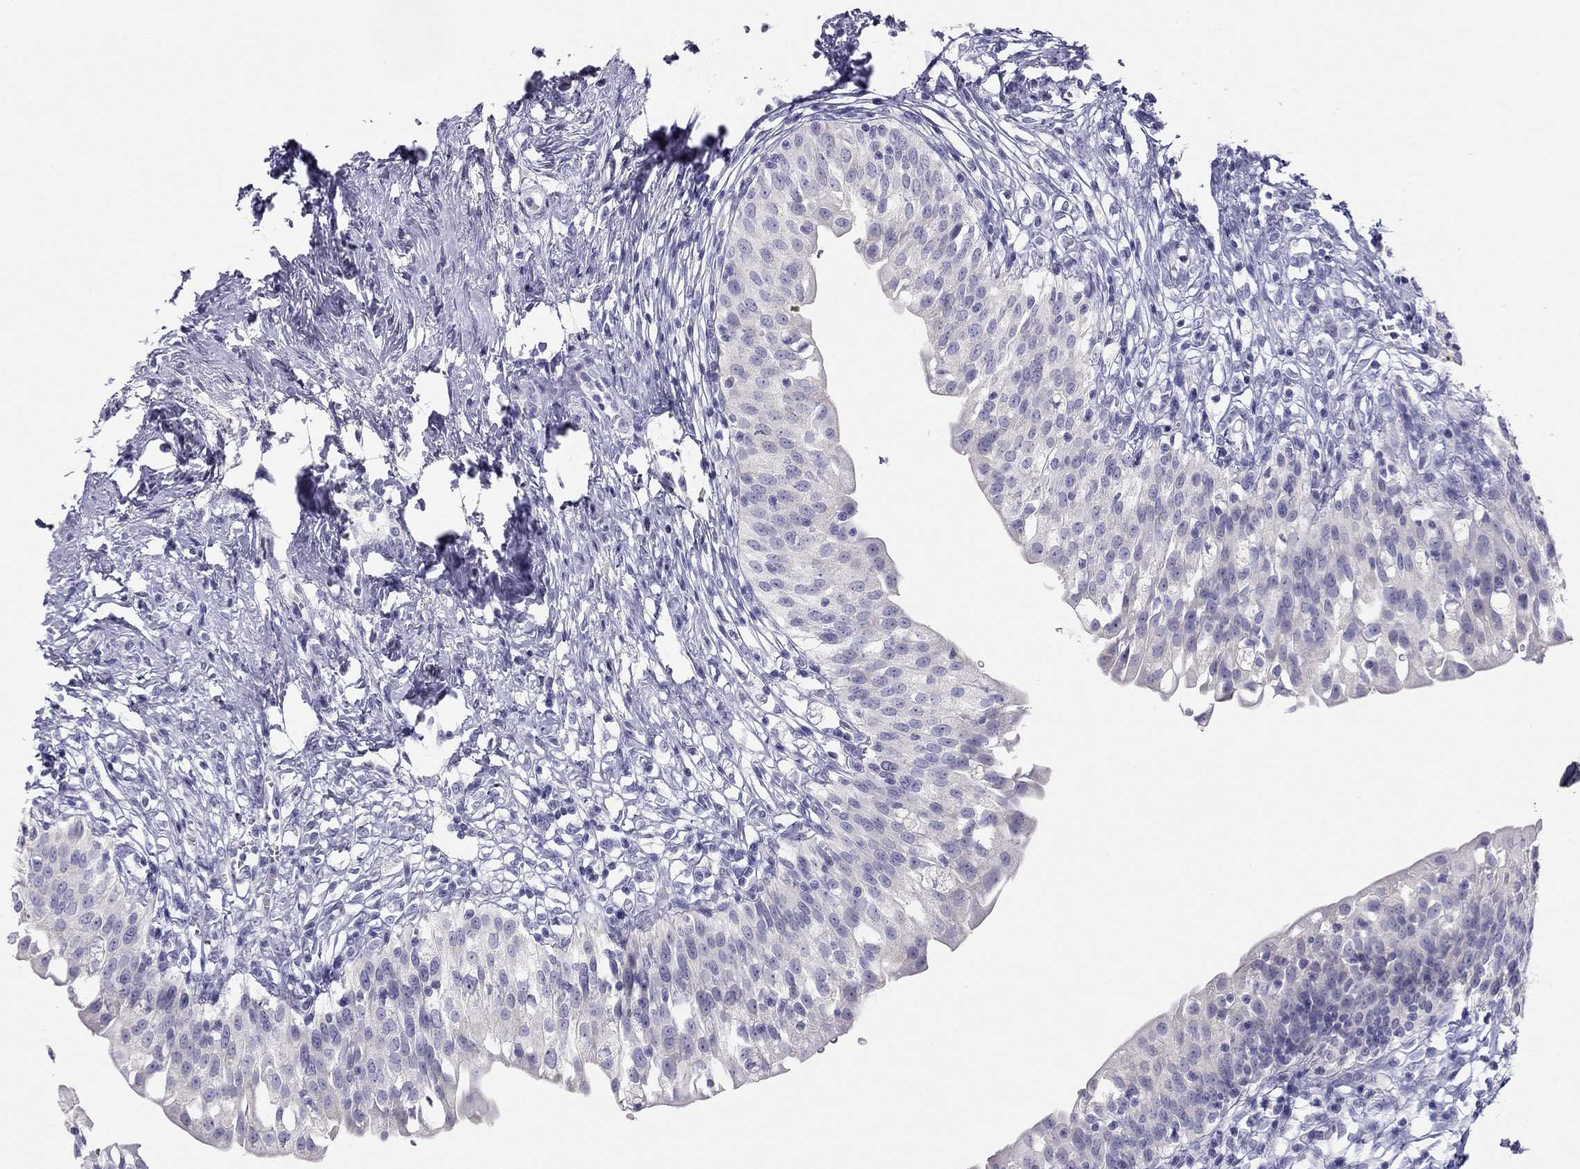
{"staining": {"intensity": "negative", "quantity": "none", "location": "none"}, "tissue": "urinary bladder", "cell_type": "Urothelial cells", "image_type": "normal", "snomed": [{"axis": "morphology", "description": "Normal tissue, NOS"}, {"axis": "topography", "description": "Urinary bladder"}], "caption": "Immunohistochemistry (IHC) photomicrograph of benign urinary bladder: human urinary bladder stained with DAB displays no significant protein staining in urothelial cells. (DAB (3,3'-diaminobenzidine) immunohistochemistry (IHC) with hematoxylin counter stain).", "gene": "KCNV2", "patient": {"sex": "male", "age": 76}}